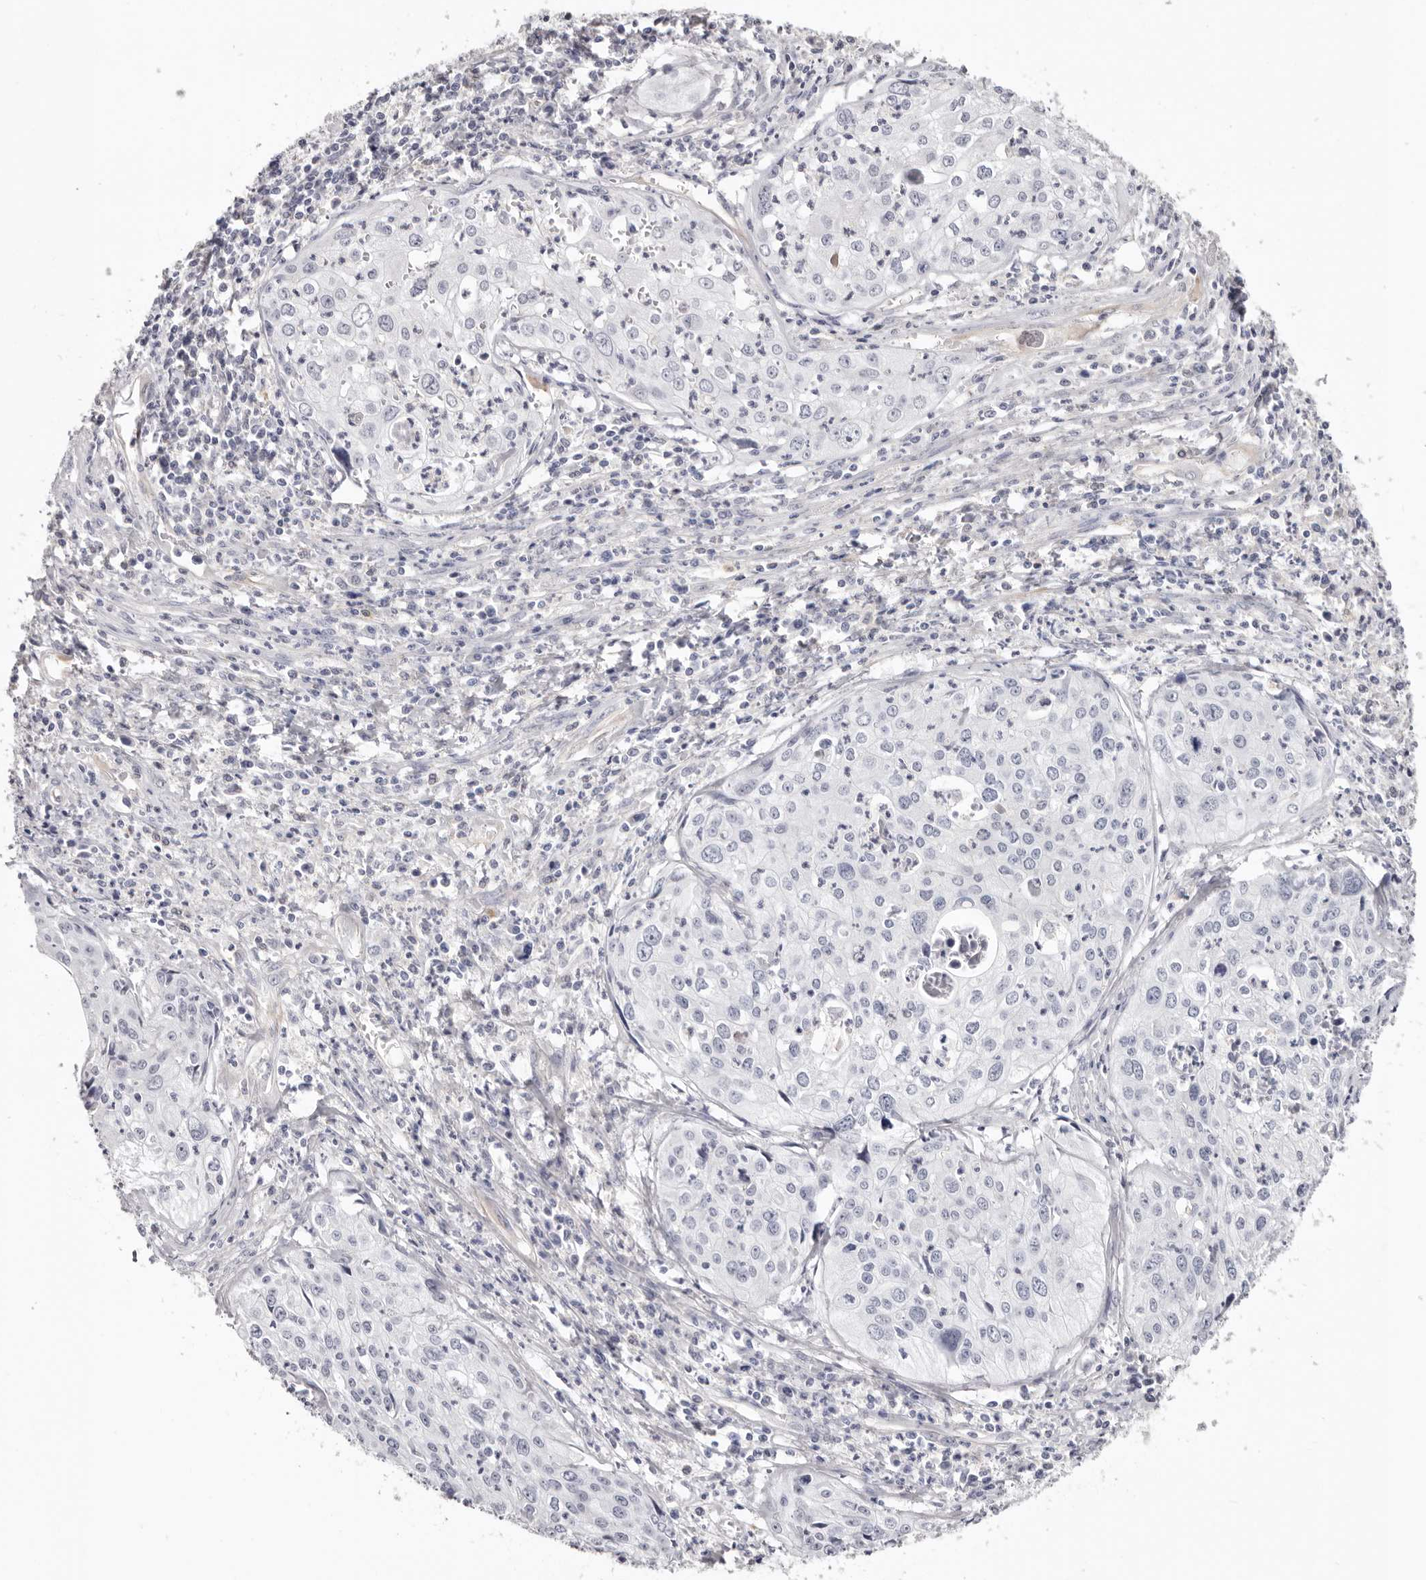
{"staining": {"intensity": "negative", "quantity": "none", "location": "none"}, "tissue": "cervical cancer", "cell_type": "Tumor cells", "image_type": "cancer", "snomed": [{"axis": "morphology", "description": "Squamous cell carcinoma, NOS"}, {"axis": "topography", "description": "Cervix"}], "caption": "This is an IHC photomicrograph of human cervical squamous cell carcinoma. There is no positivity in tumor cells.", "gene": "PKDCC", "patient": {"sex": "female", "age": 31}}